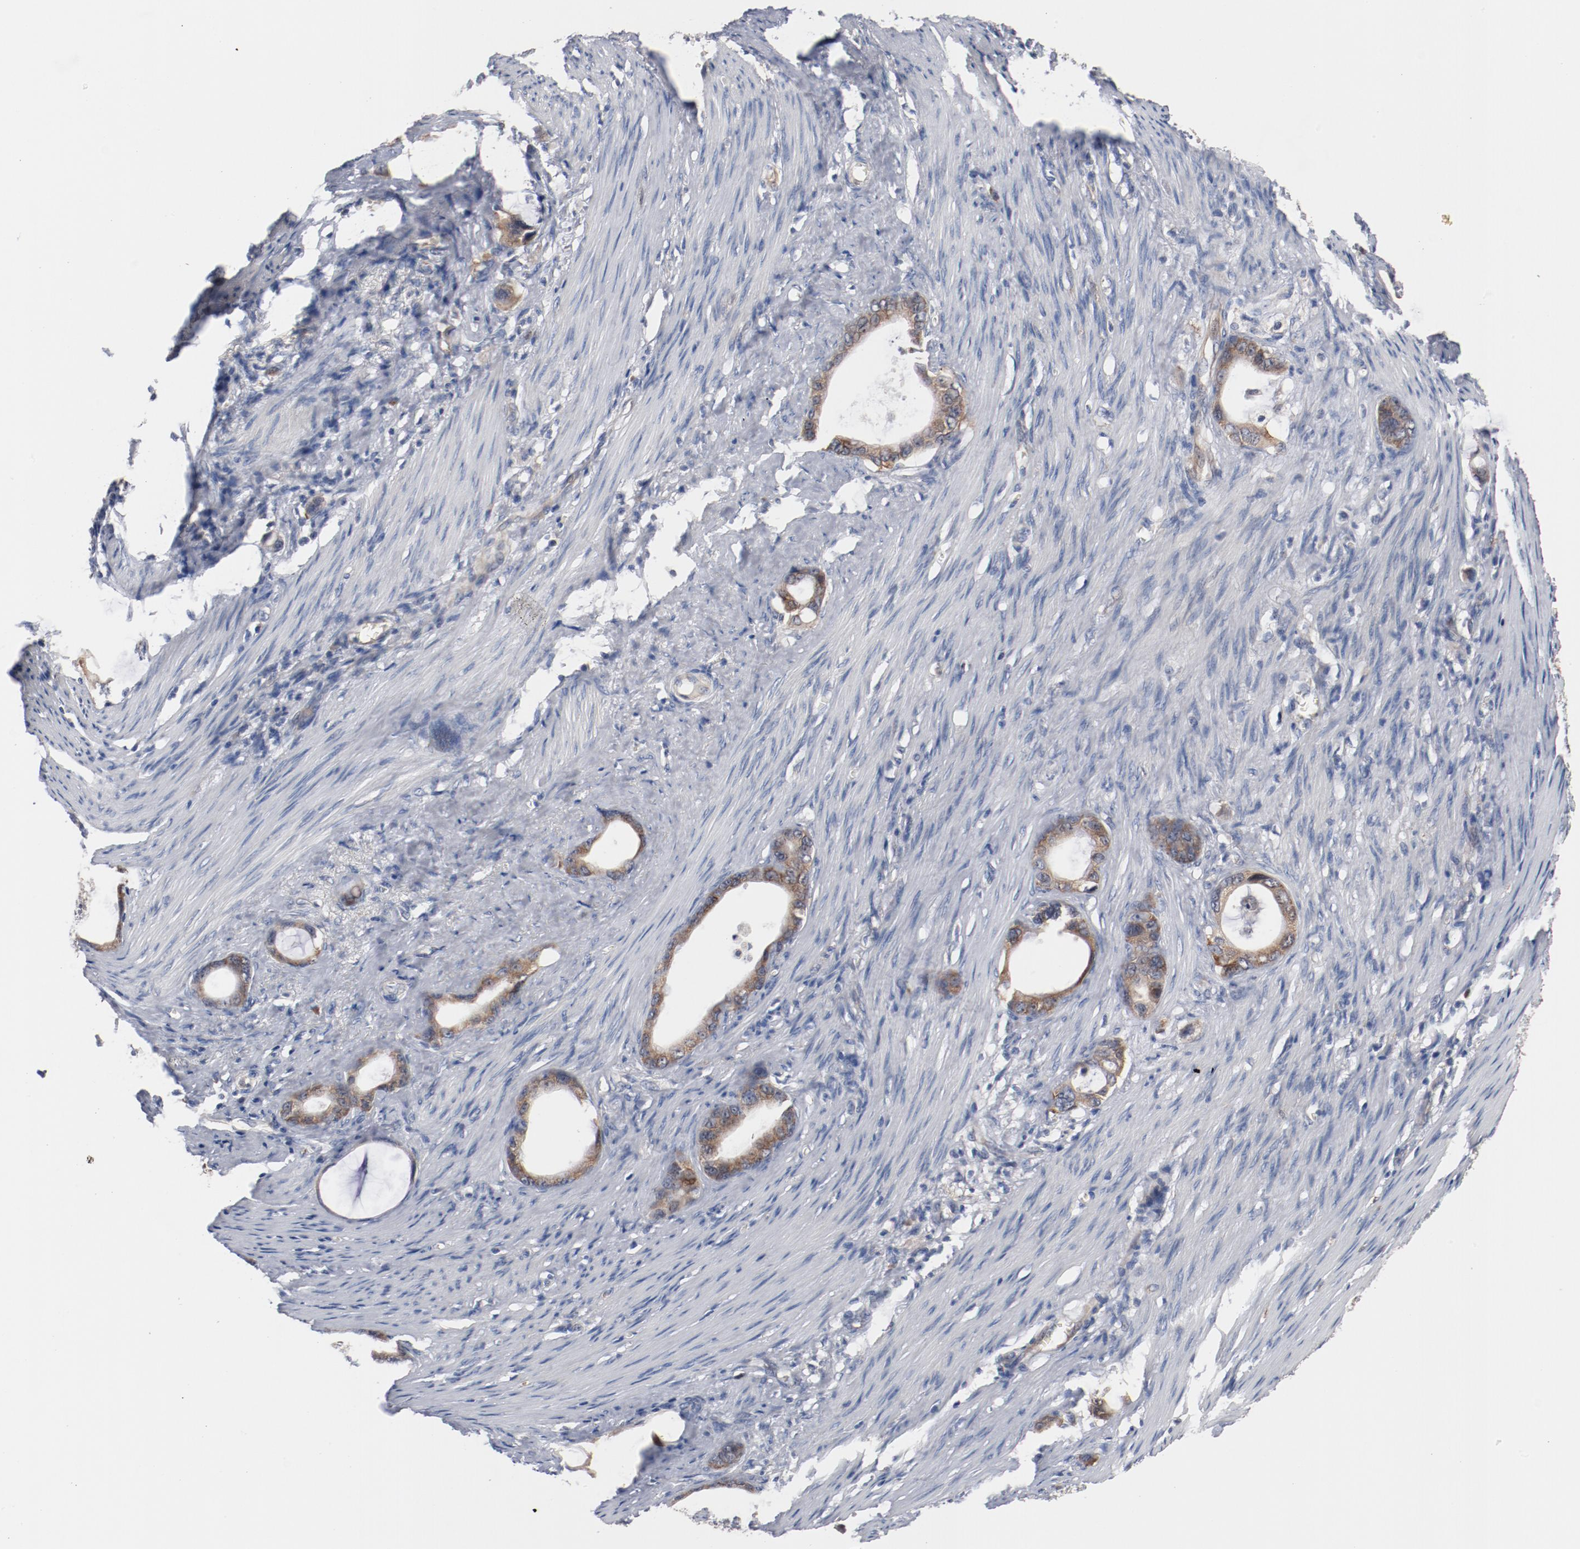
{"staining": {"intensity": "moderate", "quantity": ">75%", "location": "cytoplasmic/membranous"}, "tissue": "stomach cancer", "cell_type": "Tumor cells", "image_type": "cancer", "snomed": [{"axis": "morphology", "description": "Adenocarcinoma, NOS"}, {"axis": "topography", "description": "Stomach"}], "caption": "Stomach cancer stained with a protein marker shows moderate staining in tumor cells.", "gene": "RNASE11", "patient": {"sex": "female", "age": 75}}